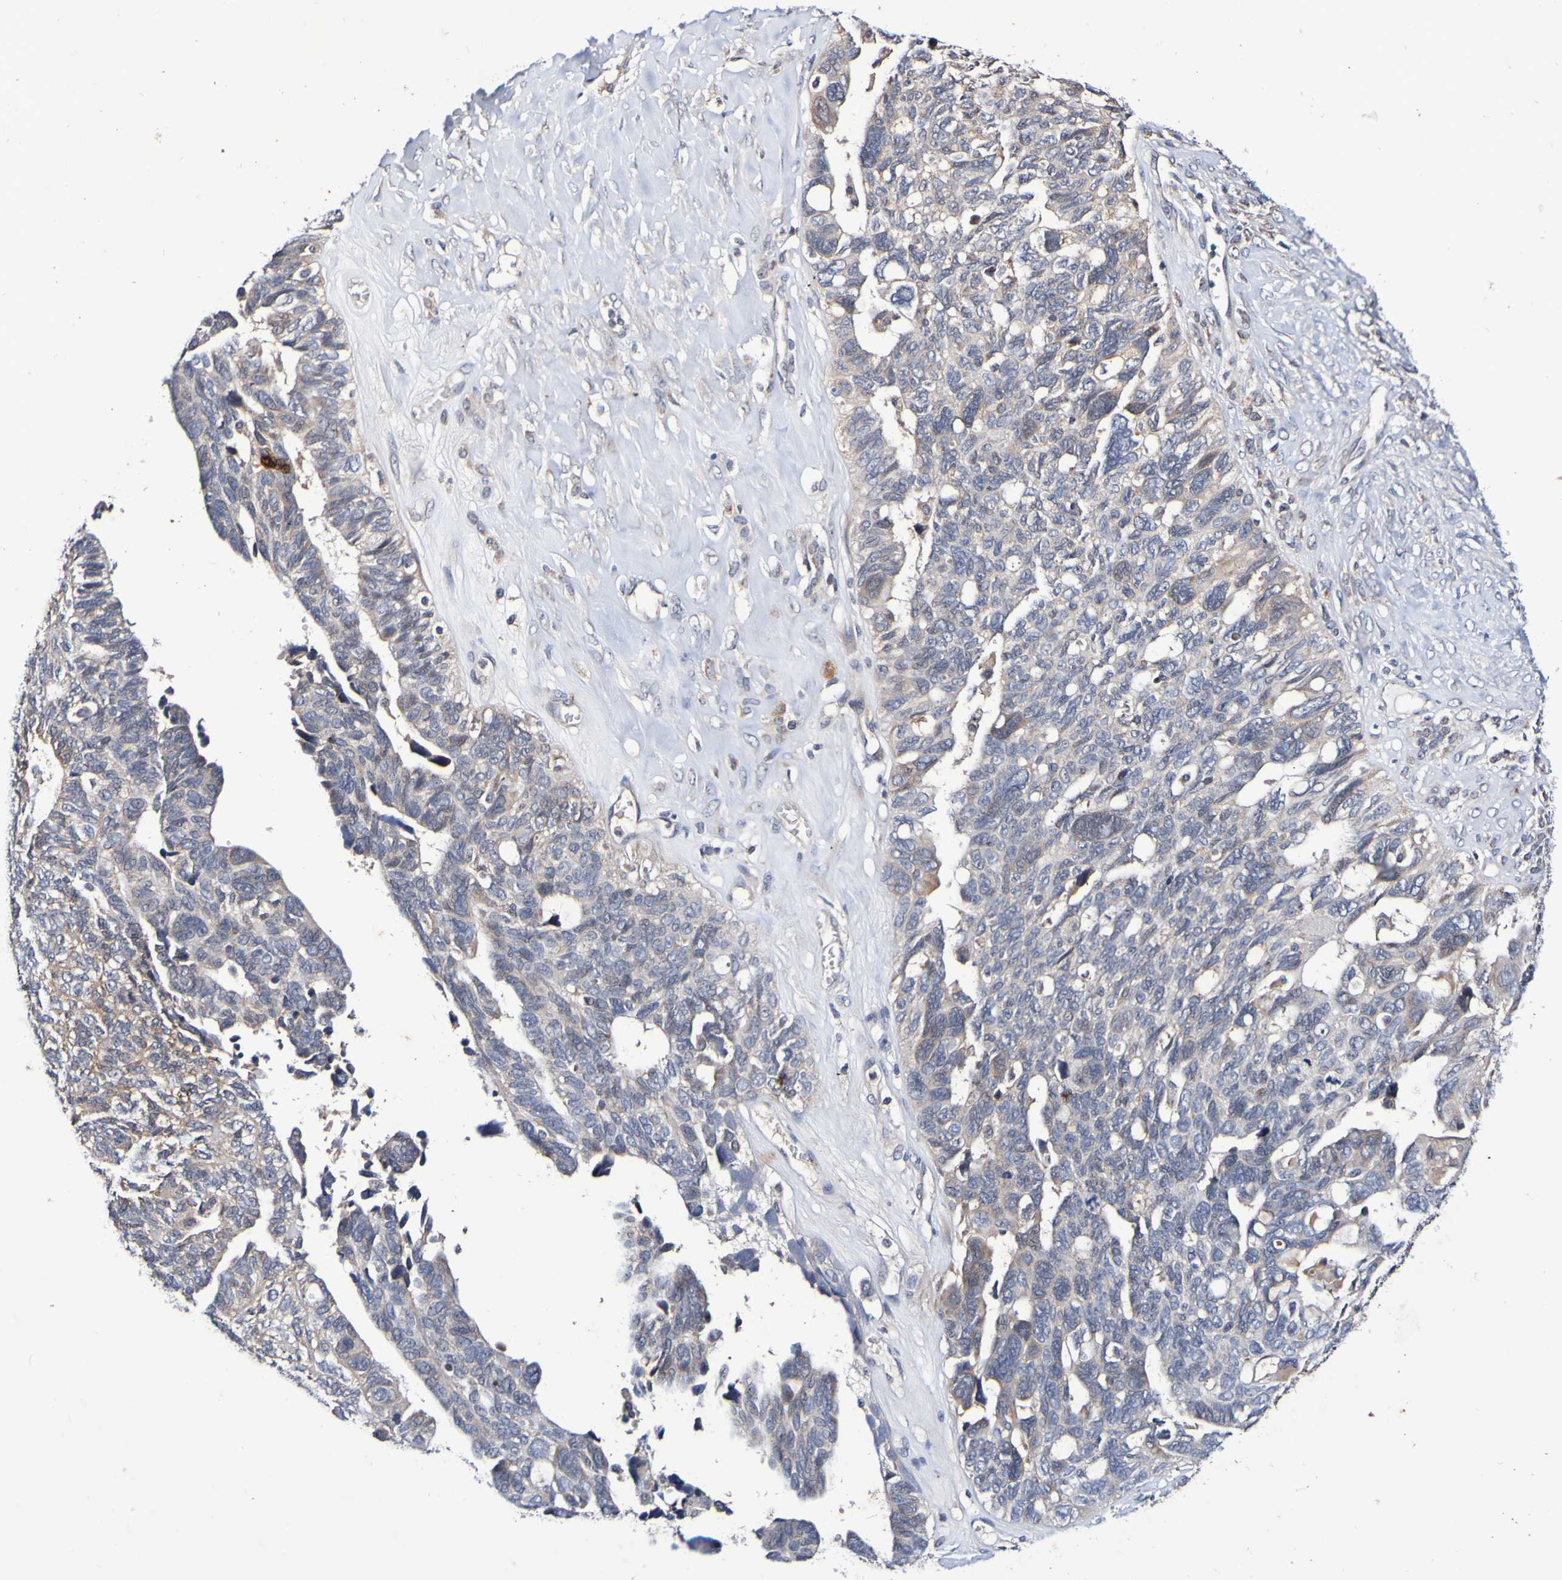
{"staining": {"intensity": "weak", "quantity": "<25%", "location": "cytoplasmic/membranous"}, "tissue": "ovarian cancer", "cell_type": "Tumor cells", "image_type": "cancer", "snomed": [{"axis": "morphology", "description": "Cystadenocarcinoma, serous, NOS"}, {"axis": "topography", "description": "Ovary"}], "caption": "IHC image of neoplastic tissue: ovarian serous cystadenocarcinoma stained with DAB (3,3'-diaminobenzidine) displays no significant protein expression in tumor cells.", "gene": "PTP4A2", "patient": {"sex": "female", "age": 79}}